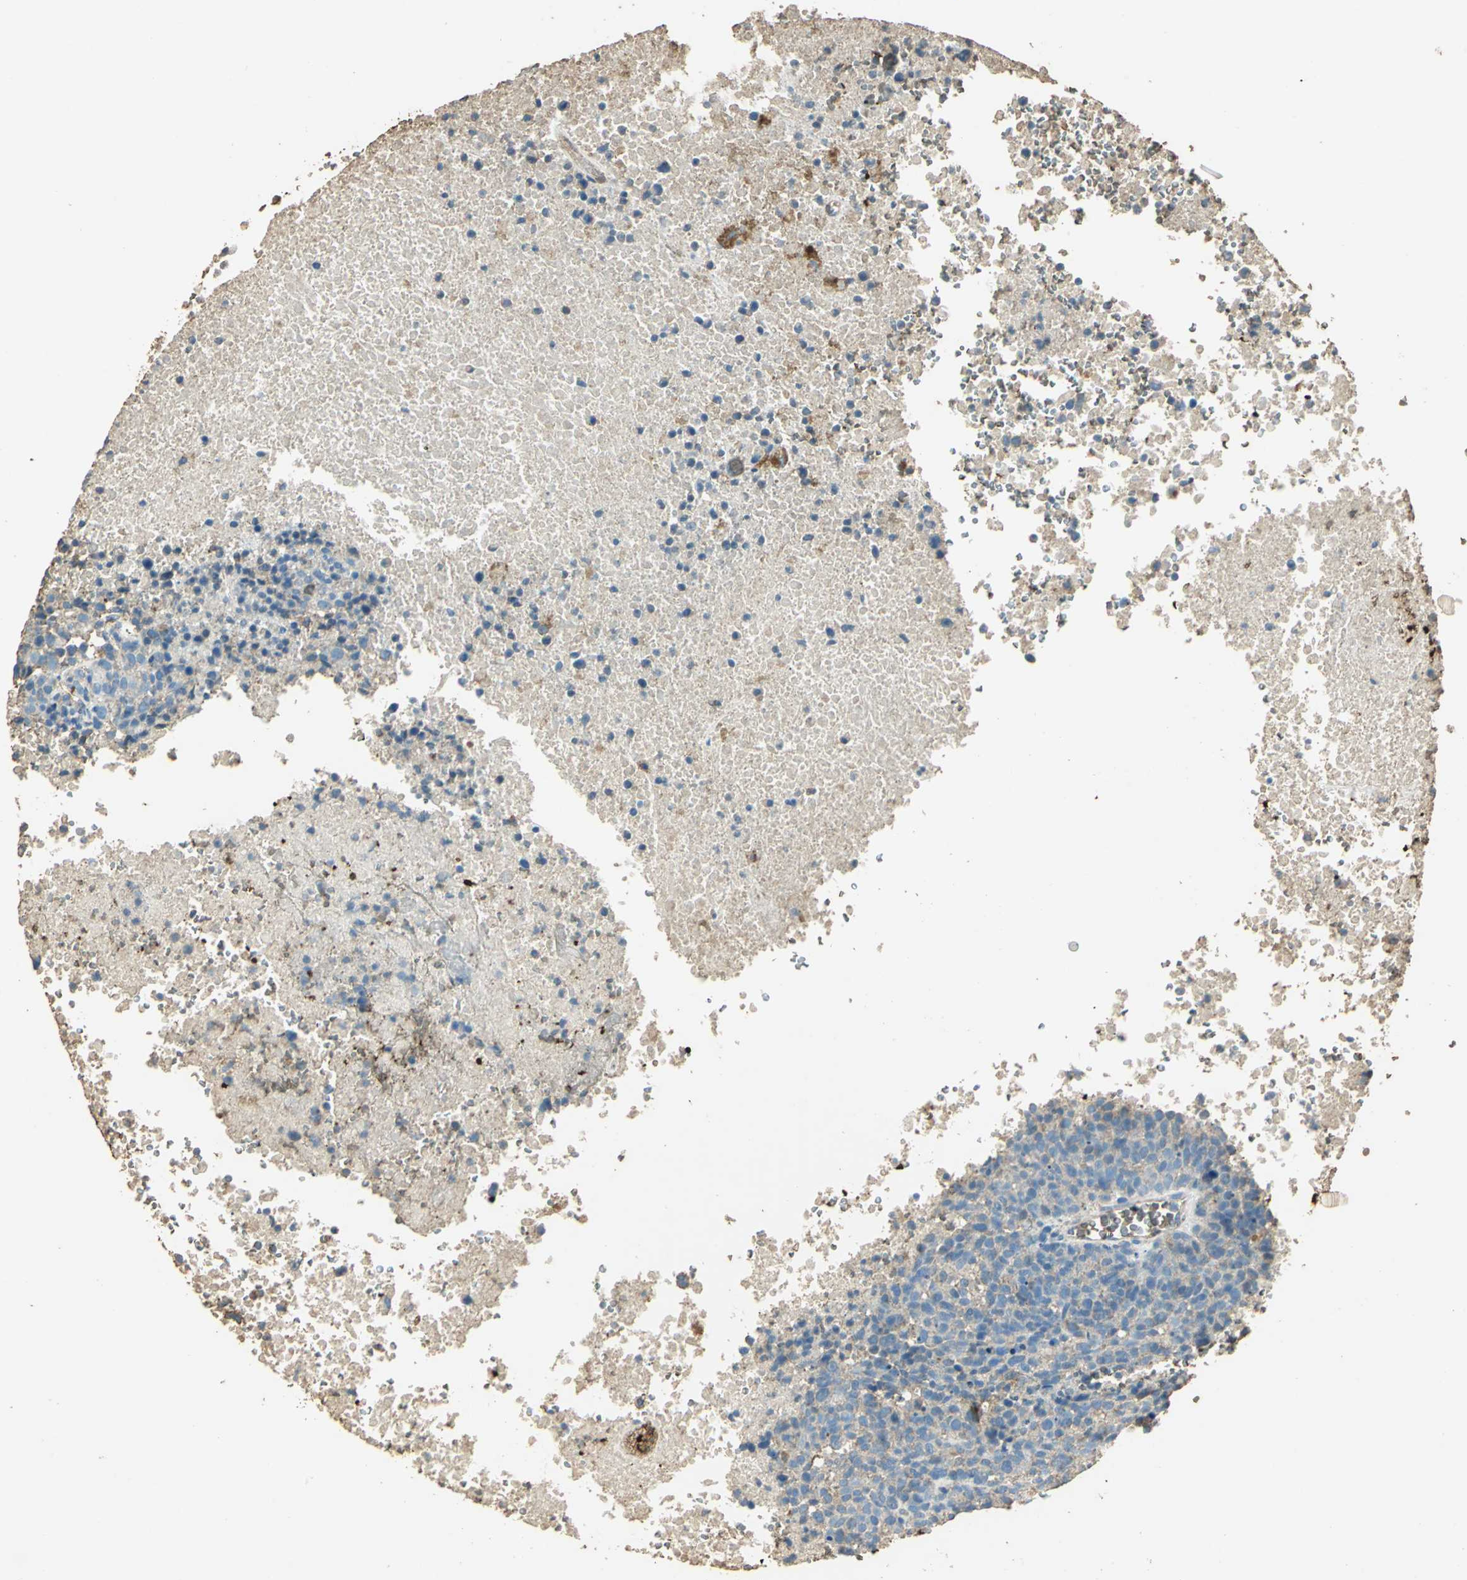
{"staining": {"intensity": "weak", "quantity": "25%-75%", "location": "cytoplasmic/membranous"}, "tissue": "melanoma", "cell_type": "Tumor cells", "image_type": "cancer", "snomed": [{"axis": "morphology", "description": "Malignant melanoma, Metastatic site"}, {"axis": "topography", "description": "Cerebral cortex"}], "caption": "About 25%-75% of tumor cells in human melanoma exhibit weak cytoplasmic/membranous protein positivity as visualized by brown immunohistochemical staining.", "gene": "TRAPPC2", "patient": {"sex": "female", "age": 52}}